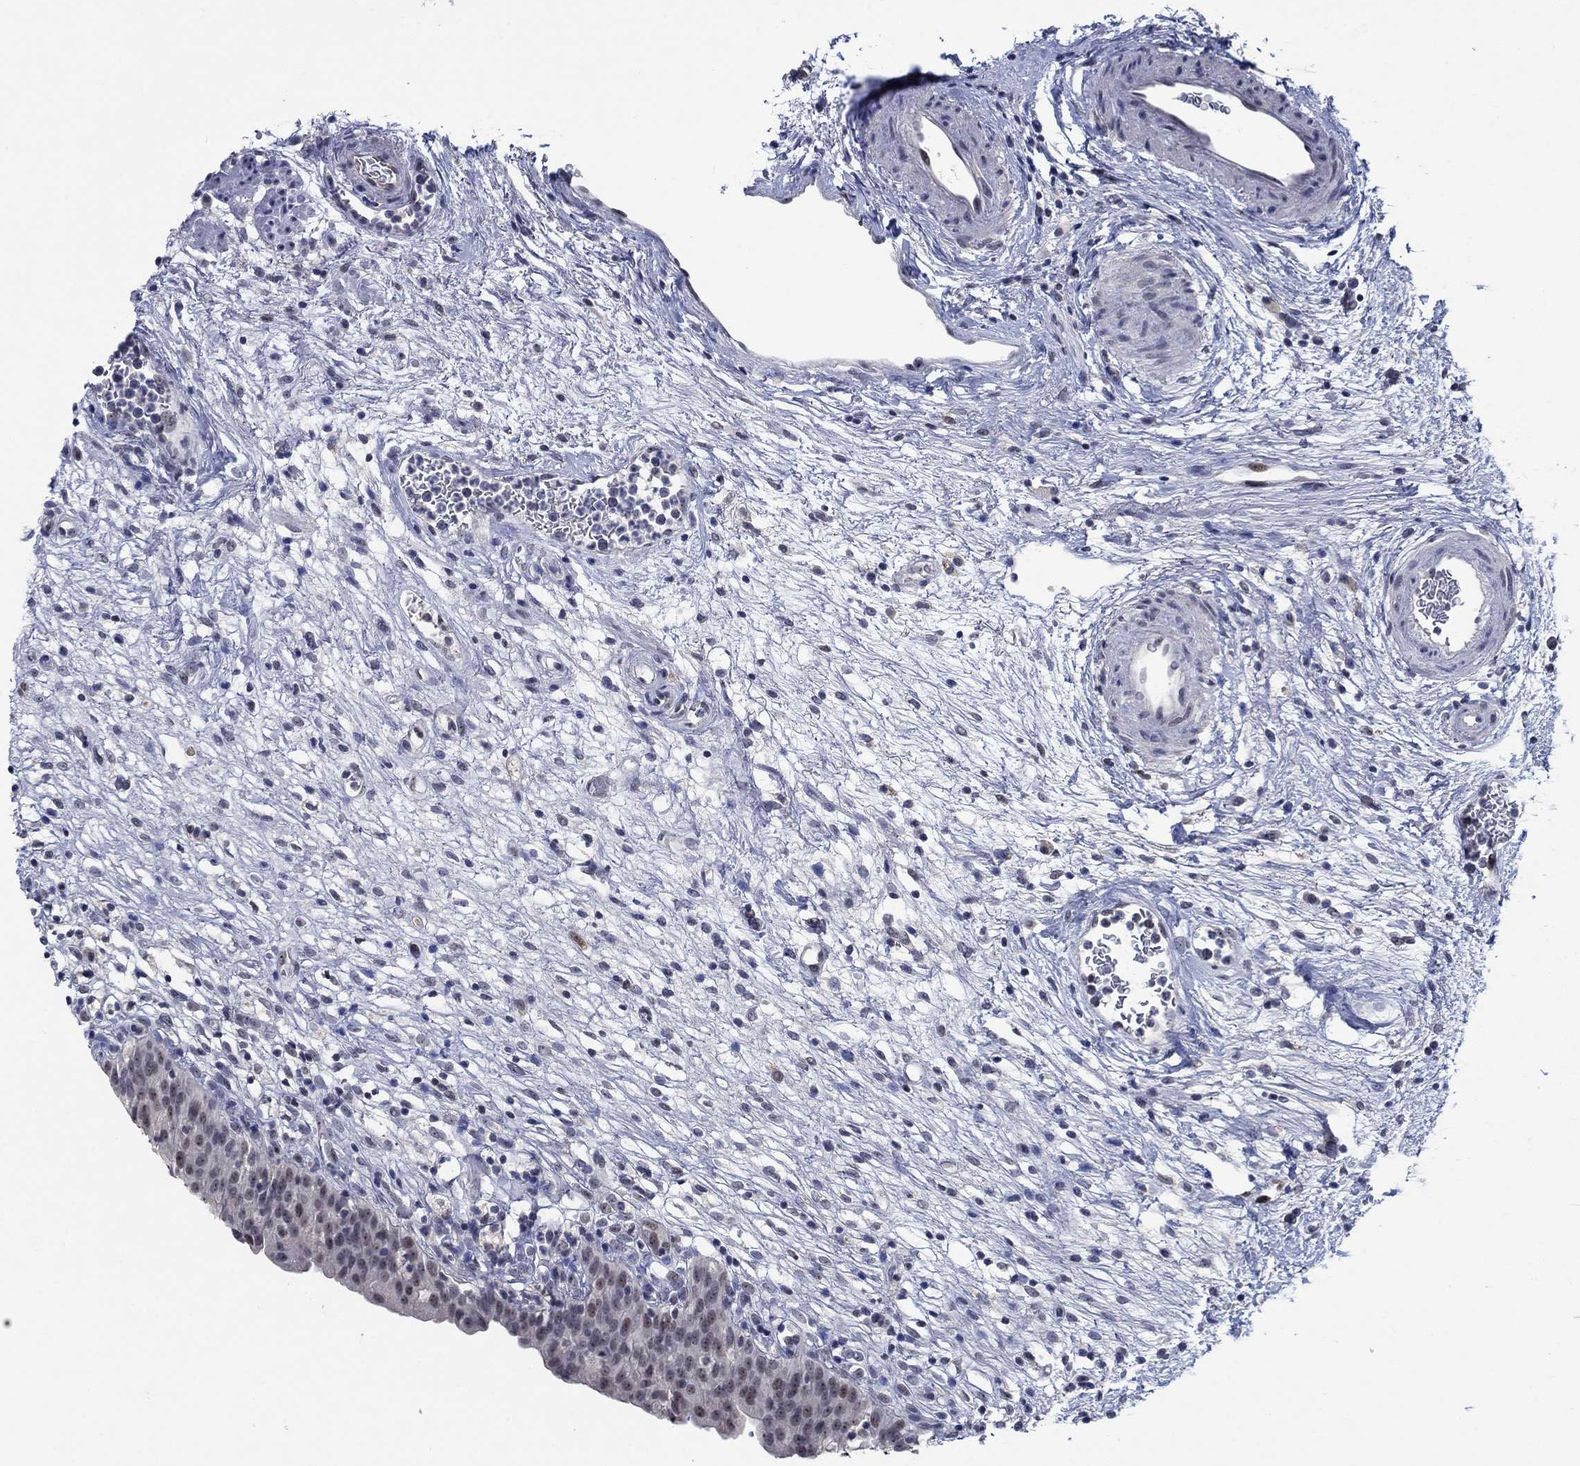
{"staining": {"intensity": "negative", "quantity": "none", "location": "none"}, "tissue": "urinary bladder", "cell_type": "Urothelial cells", "image_type": "normal", "snomed": [{"axis": "morphology", "description": "Normal tissue, NOS"}, {"axis": "topography", "description": "Urinary bladder"}], "caption": "The IHC photomicrograph has no significant staining in urothelial cells of urinary bladder.", "gene": "HTN1", "patient": {"sex": "male", "age": 76}}